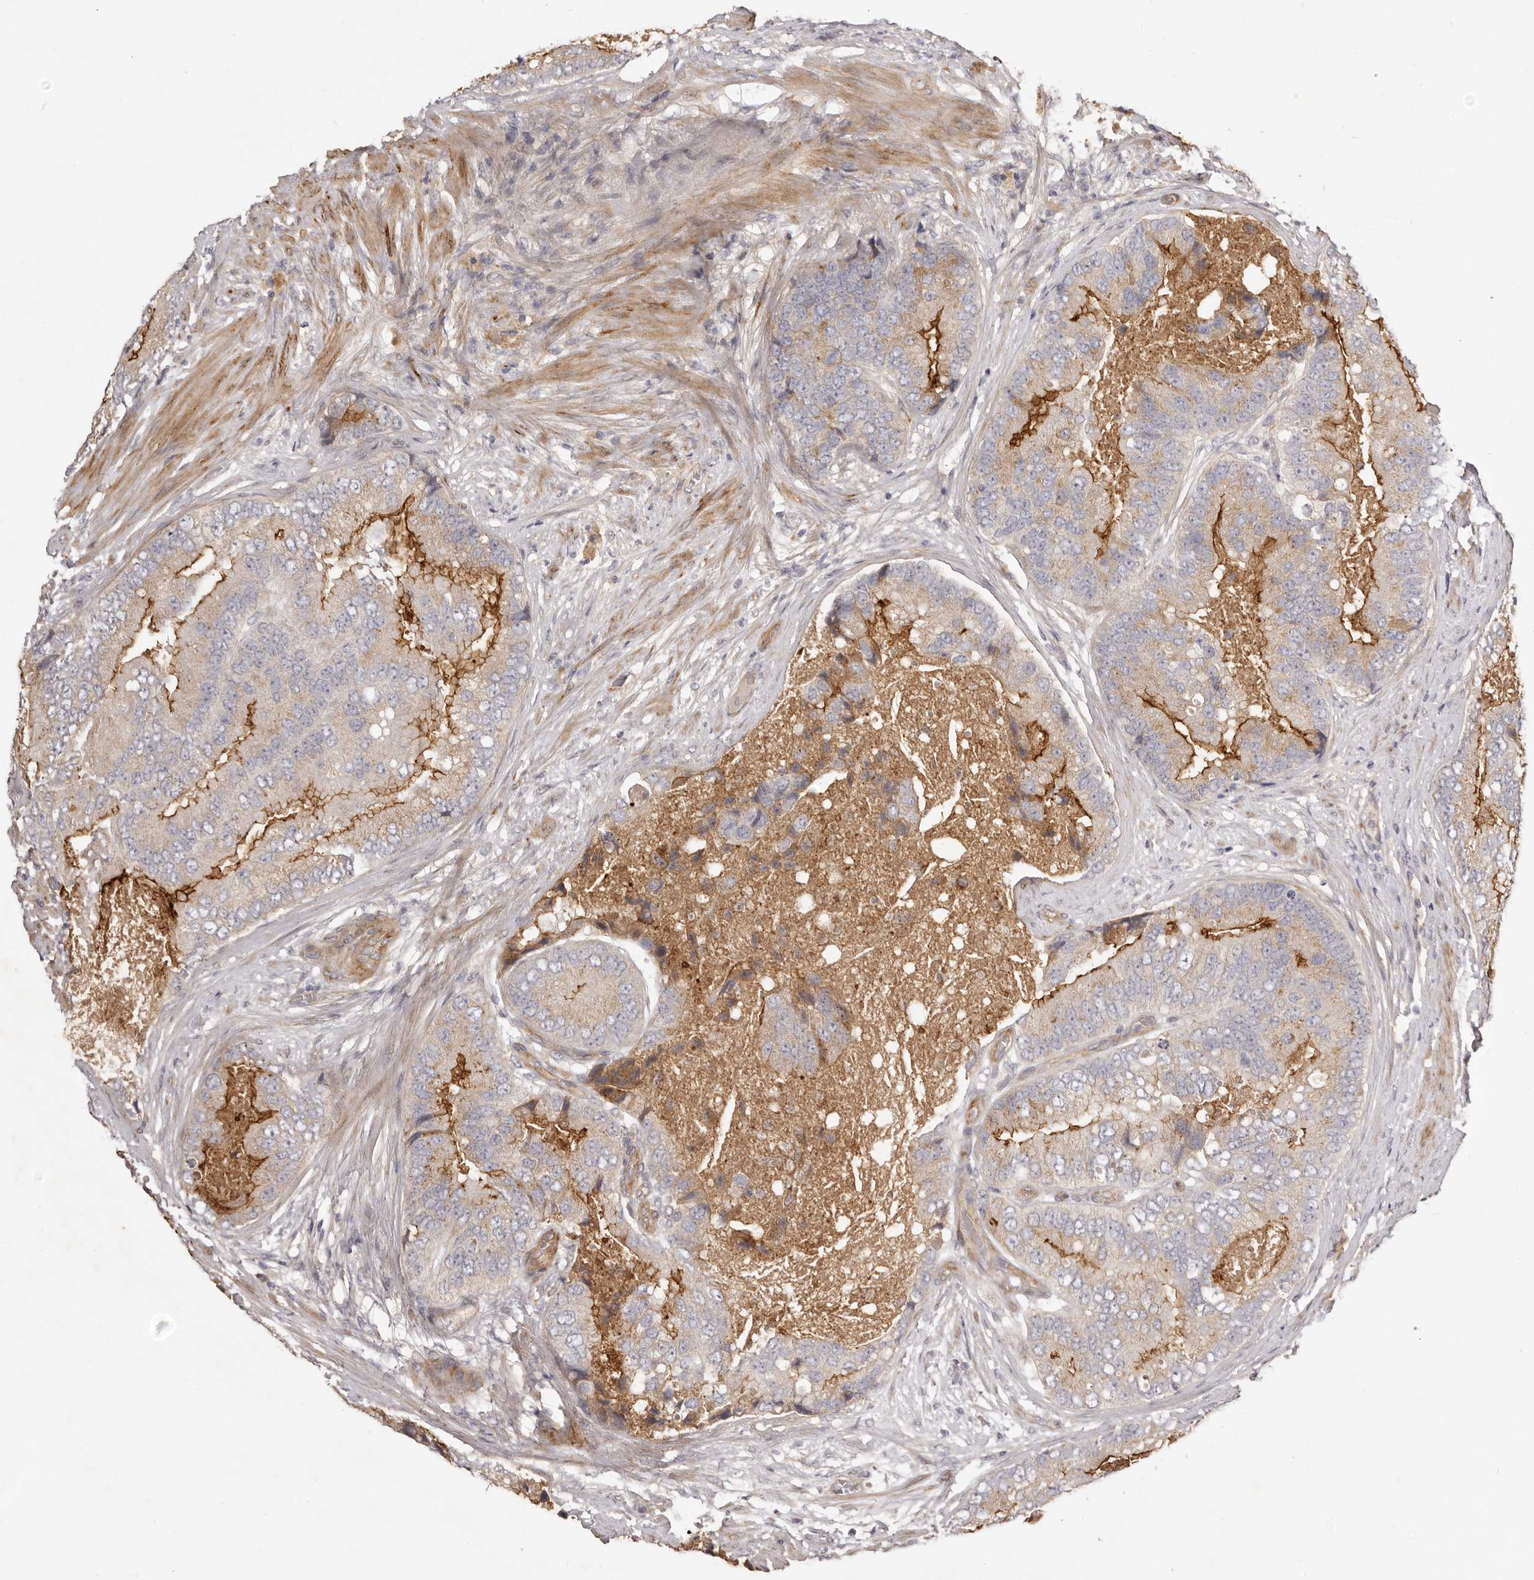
{"staining": {"intensity": "moderate", "quantity": "<25%", "location": "cytoplasmic/membranous"}, "tissue": "prostate cancer", "cell_type": "Tumor cells", "image_type": "cancer", "snomed": [{"axis": "morphology", "description": "Adenocarcinoma, High grade"}, {"axis": "topography", "description": "Prostate"}], "caption": "Brown immunohistochemical staining in prostate cancer (high-grade adenocarcinoma) shows moderate cytoplasmic/membranous staining in approximately <25% of tumor cells.", "gene": "ADAMTS9", "patient": {"sex": "male", "age": 70}}